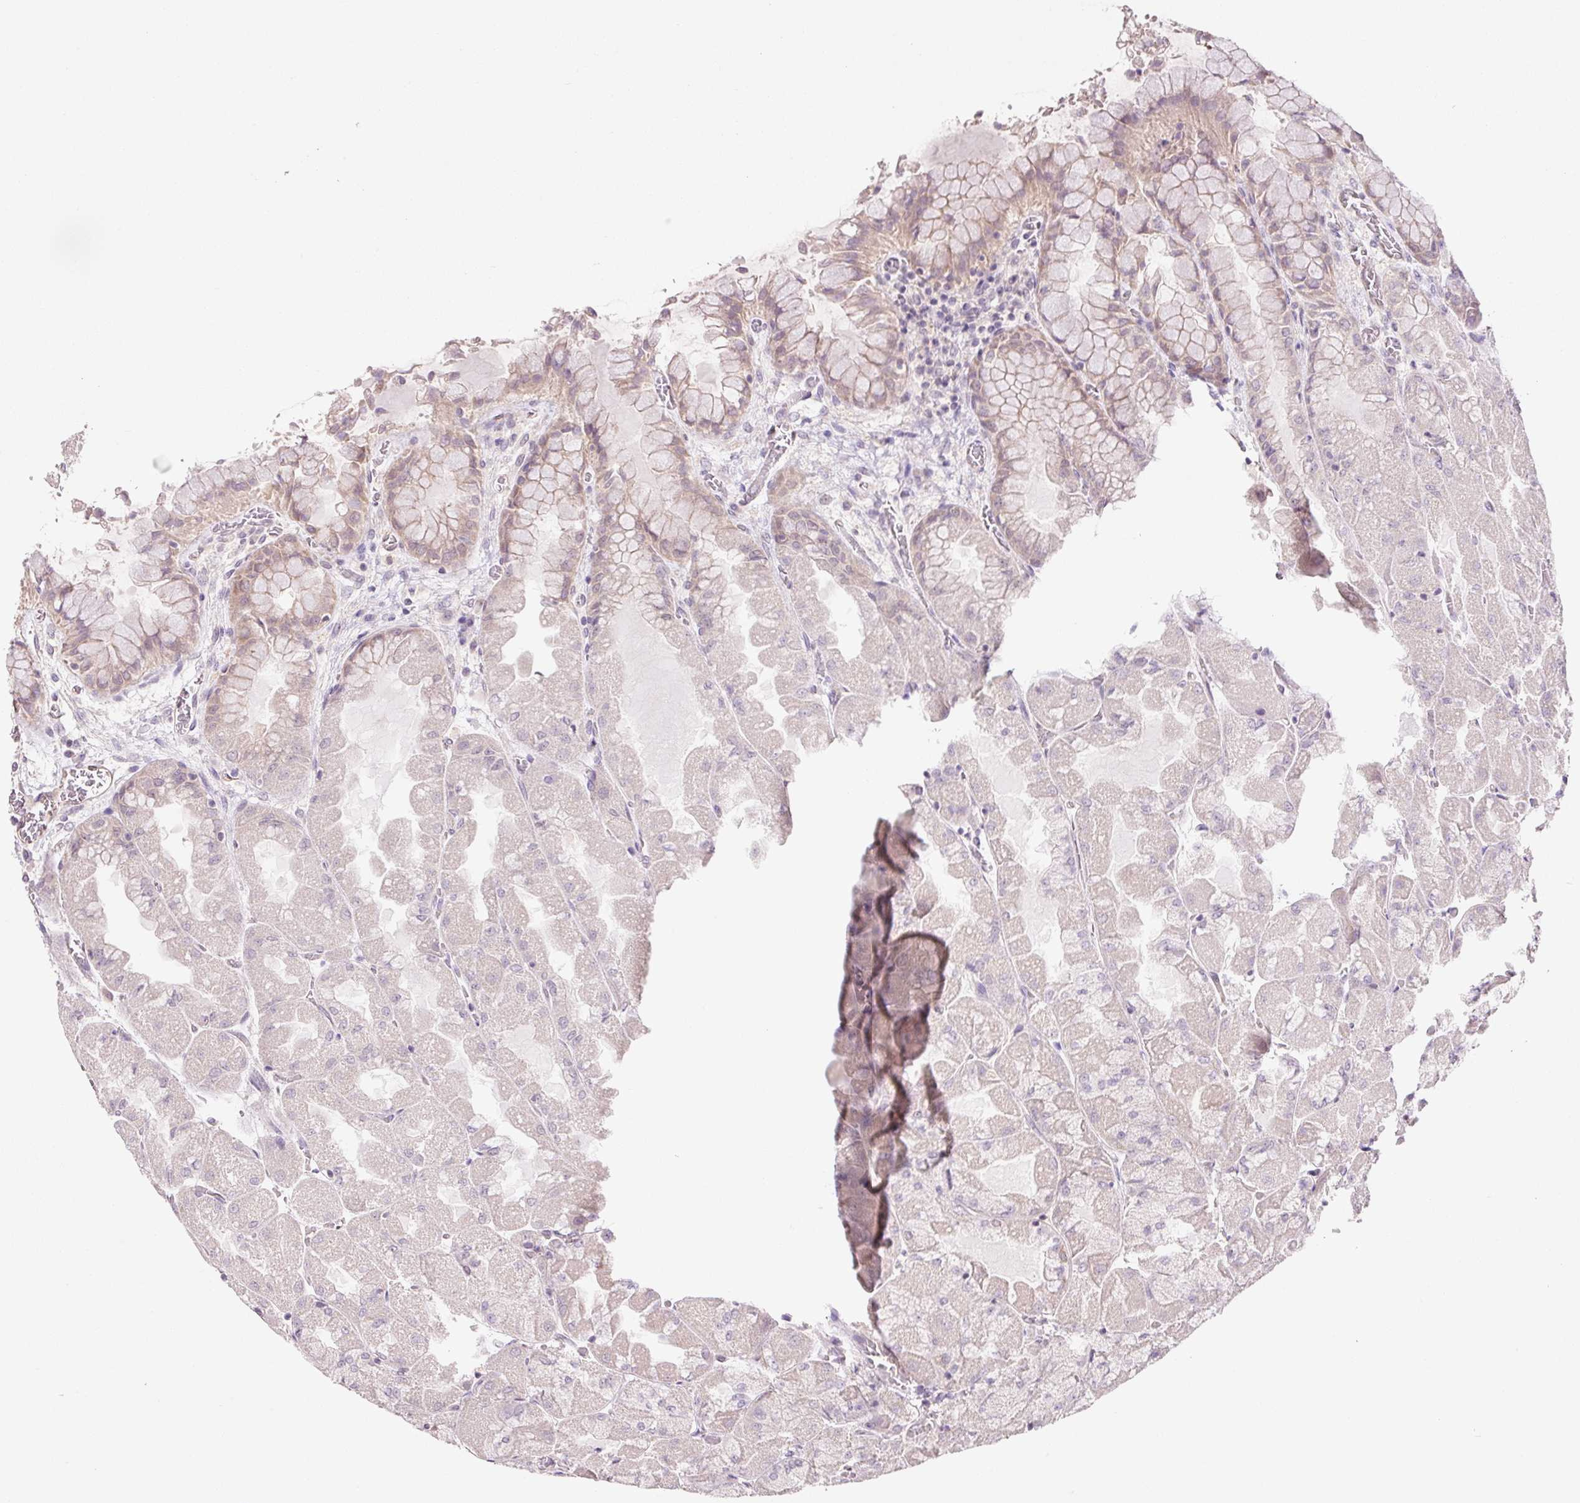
{"staining": {"intensity": "weak", "quantity": "25%-75%", "location": "cytoplasmic/membranous,nuclear"}, "tissue": "stomach", "cell_type": "Glandular cells", "image_type": "normal", "snomed": [{"axis": "morphology", "description": "Normal tissue, NOS"}, {"axis": "topography", "description": "Stomach"}], "caption": "A histopathology image of stomach stained for a protein shows weak cytoplasmic/membranous,nuclear brown staining in glandular cells.", "gene": "FBXL14", "patient": {"sex": "female", "age": 61}}